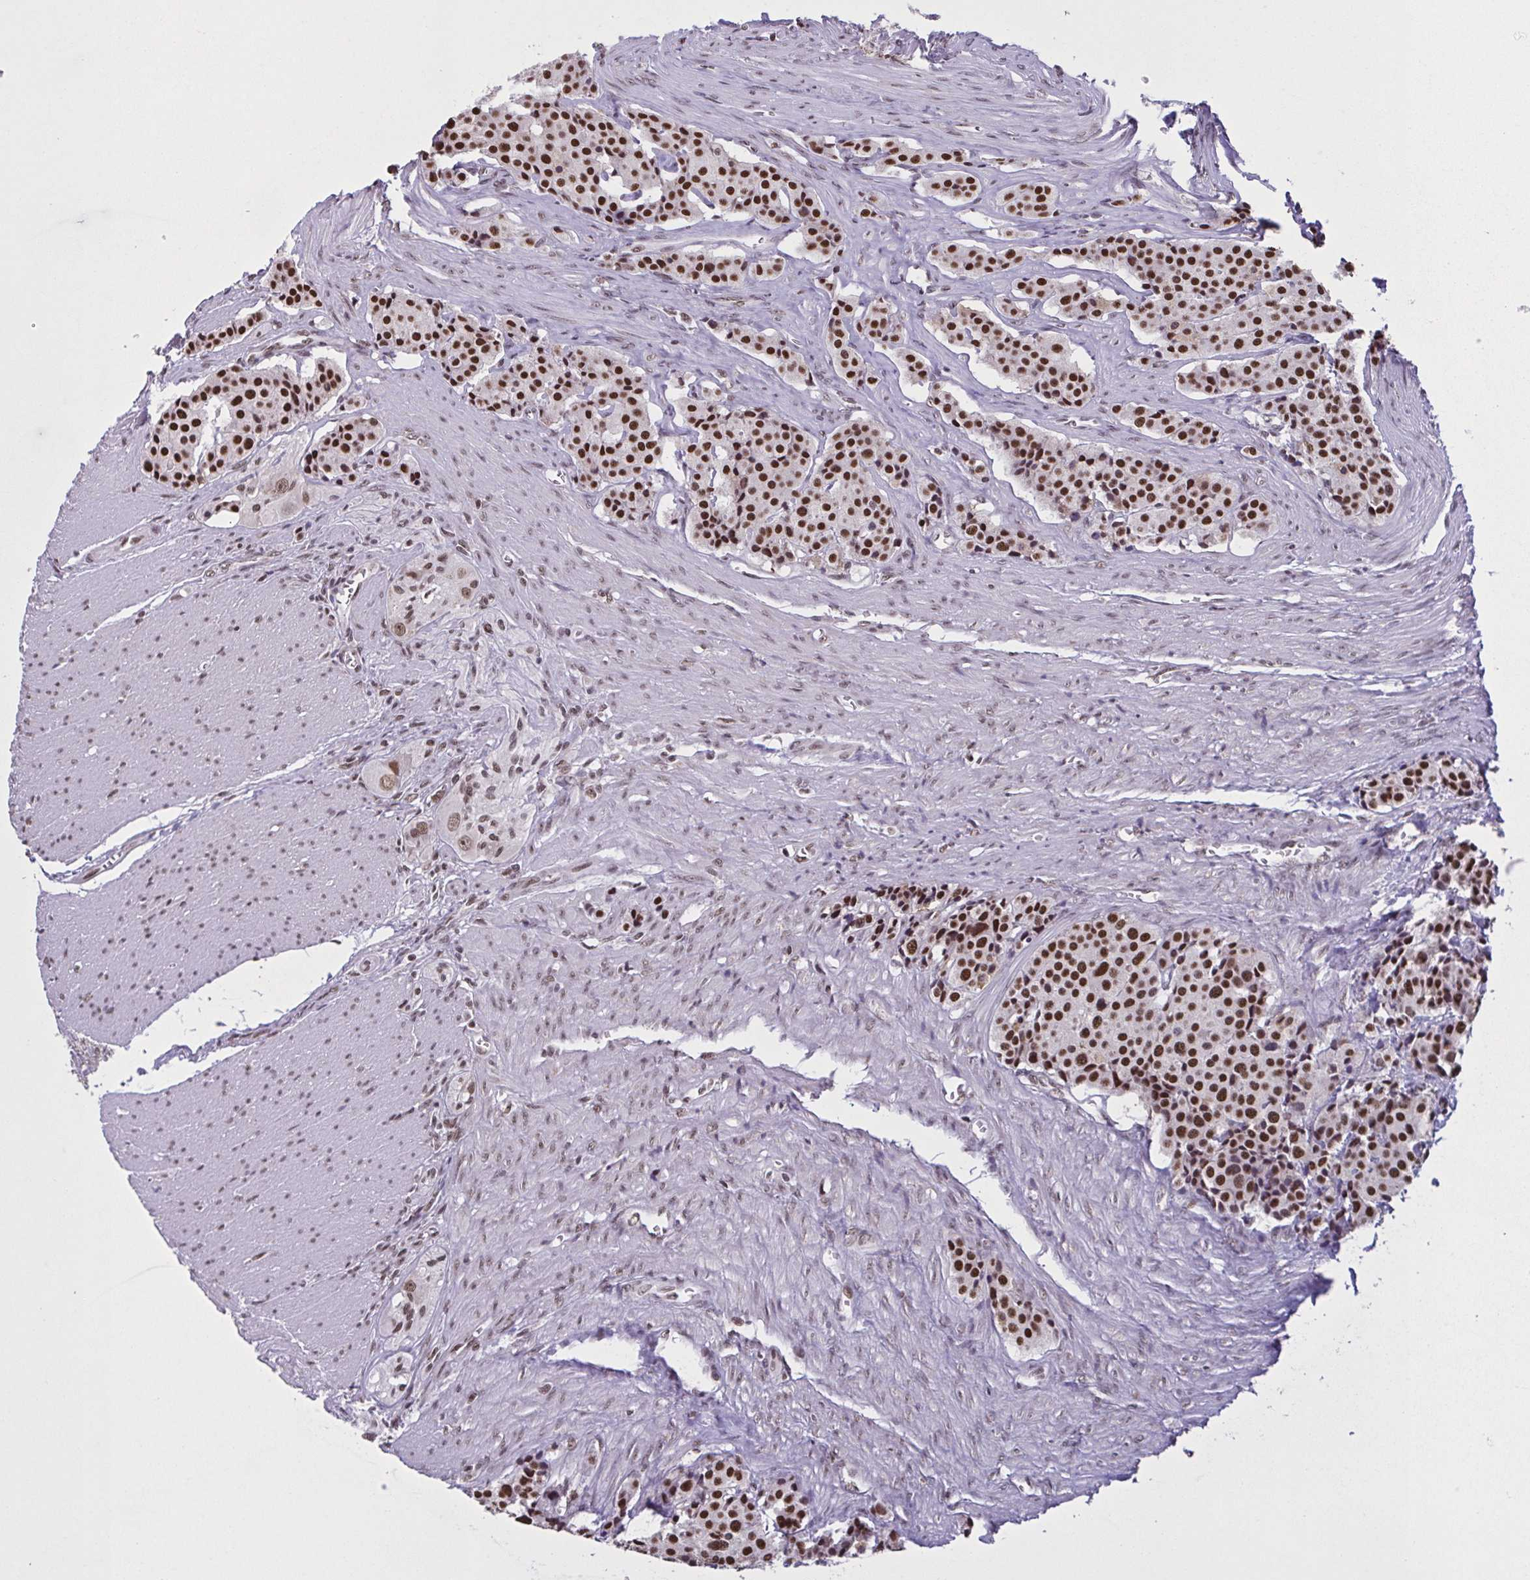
{"staining": {"intensity": "strong", "quantity": ">75%", "location": "nuclear"}, "tissue": "carcinoid", "cell_type": "Tumor cells", "image_type": "cancer", "snomed": [{"axis": "morphology", "description": "Carcinoid, malignant, NOS"}, {"axis": "topography", "description": "Small intestine"}], "caption": "IHC of carcinoid shows high levels of strong nuclear positivity in approximately >75% of tumor cells. Using DAB (3,3'-diaminobenzidine) (brown) and hematoxylin (blue) stains, captured at high magnification using brightfield microscopy.", "gene": "TIMM21", "patient": {"sex": "male", "age": 73}}